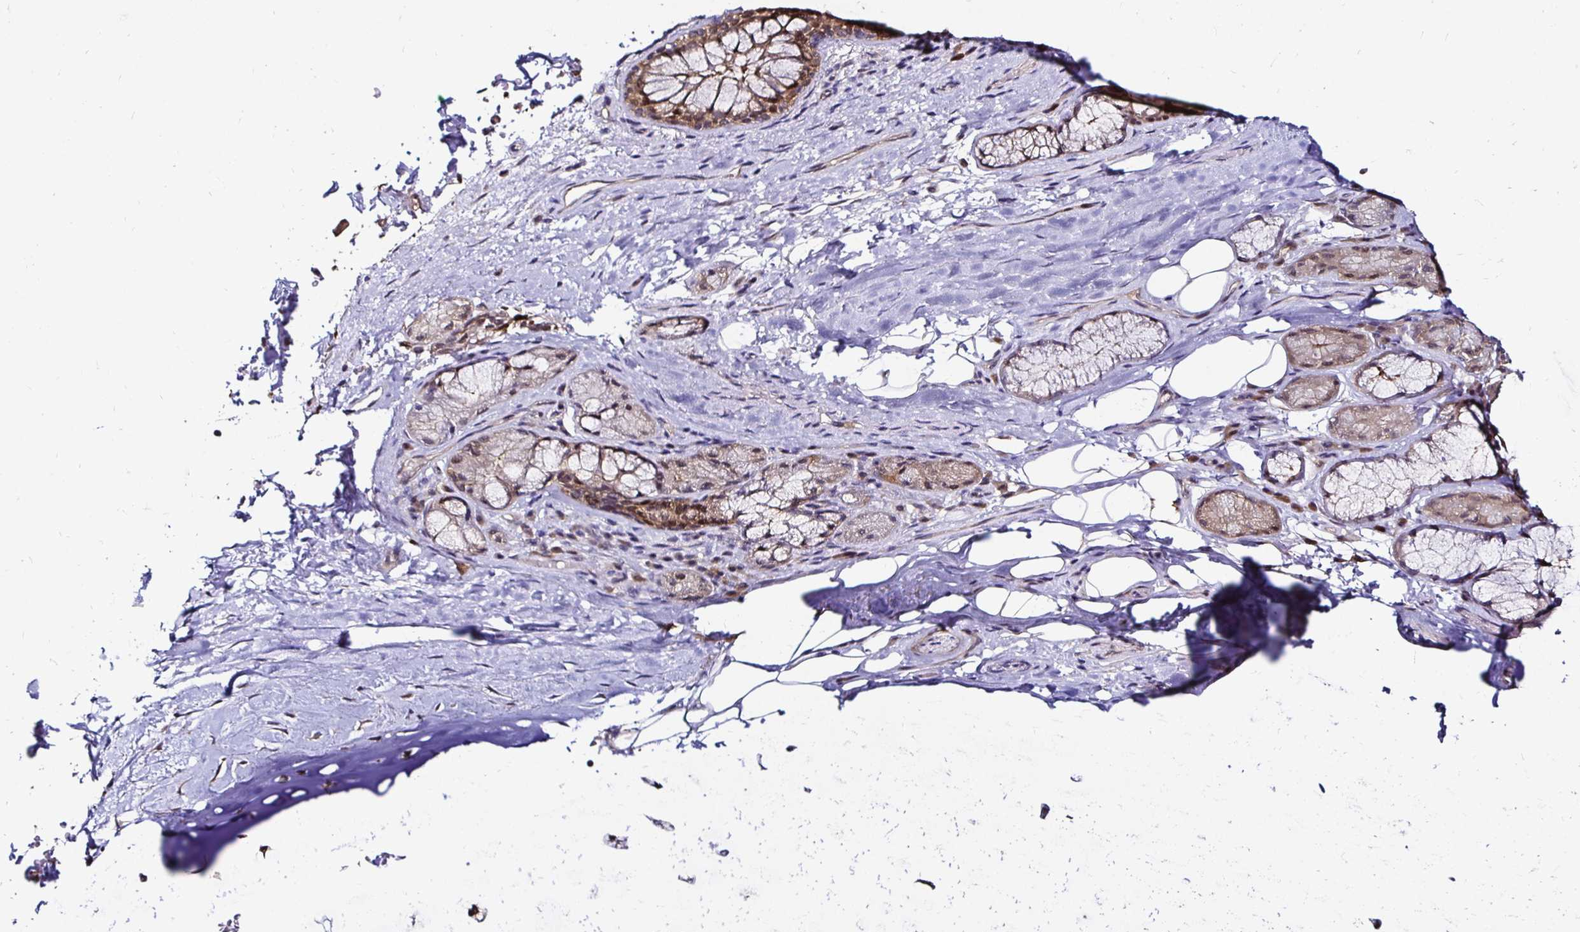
{"staining": {"intensity": "negative", "quantity": "none", "location": "none"}, "tissue": "adipose tissue", "cell_type": "Adipocytes", "image_type": "normal", "snomed": [{"axis": "morphology", "description": "Normal tissue, NOS"}, {"axis": "topography", "description": "Cartilage tissue"}, {"axis": "topography", "description": "Bronchus"}], "caption": "Adipose tissue stained for a protein using immunohistochemistry (IHC) displays no staining adipocytes.", "gene": "TXN", "patient": {"sex": "male", "age": 64}}